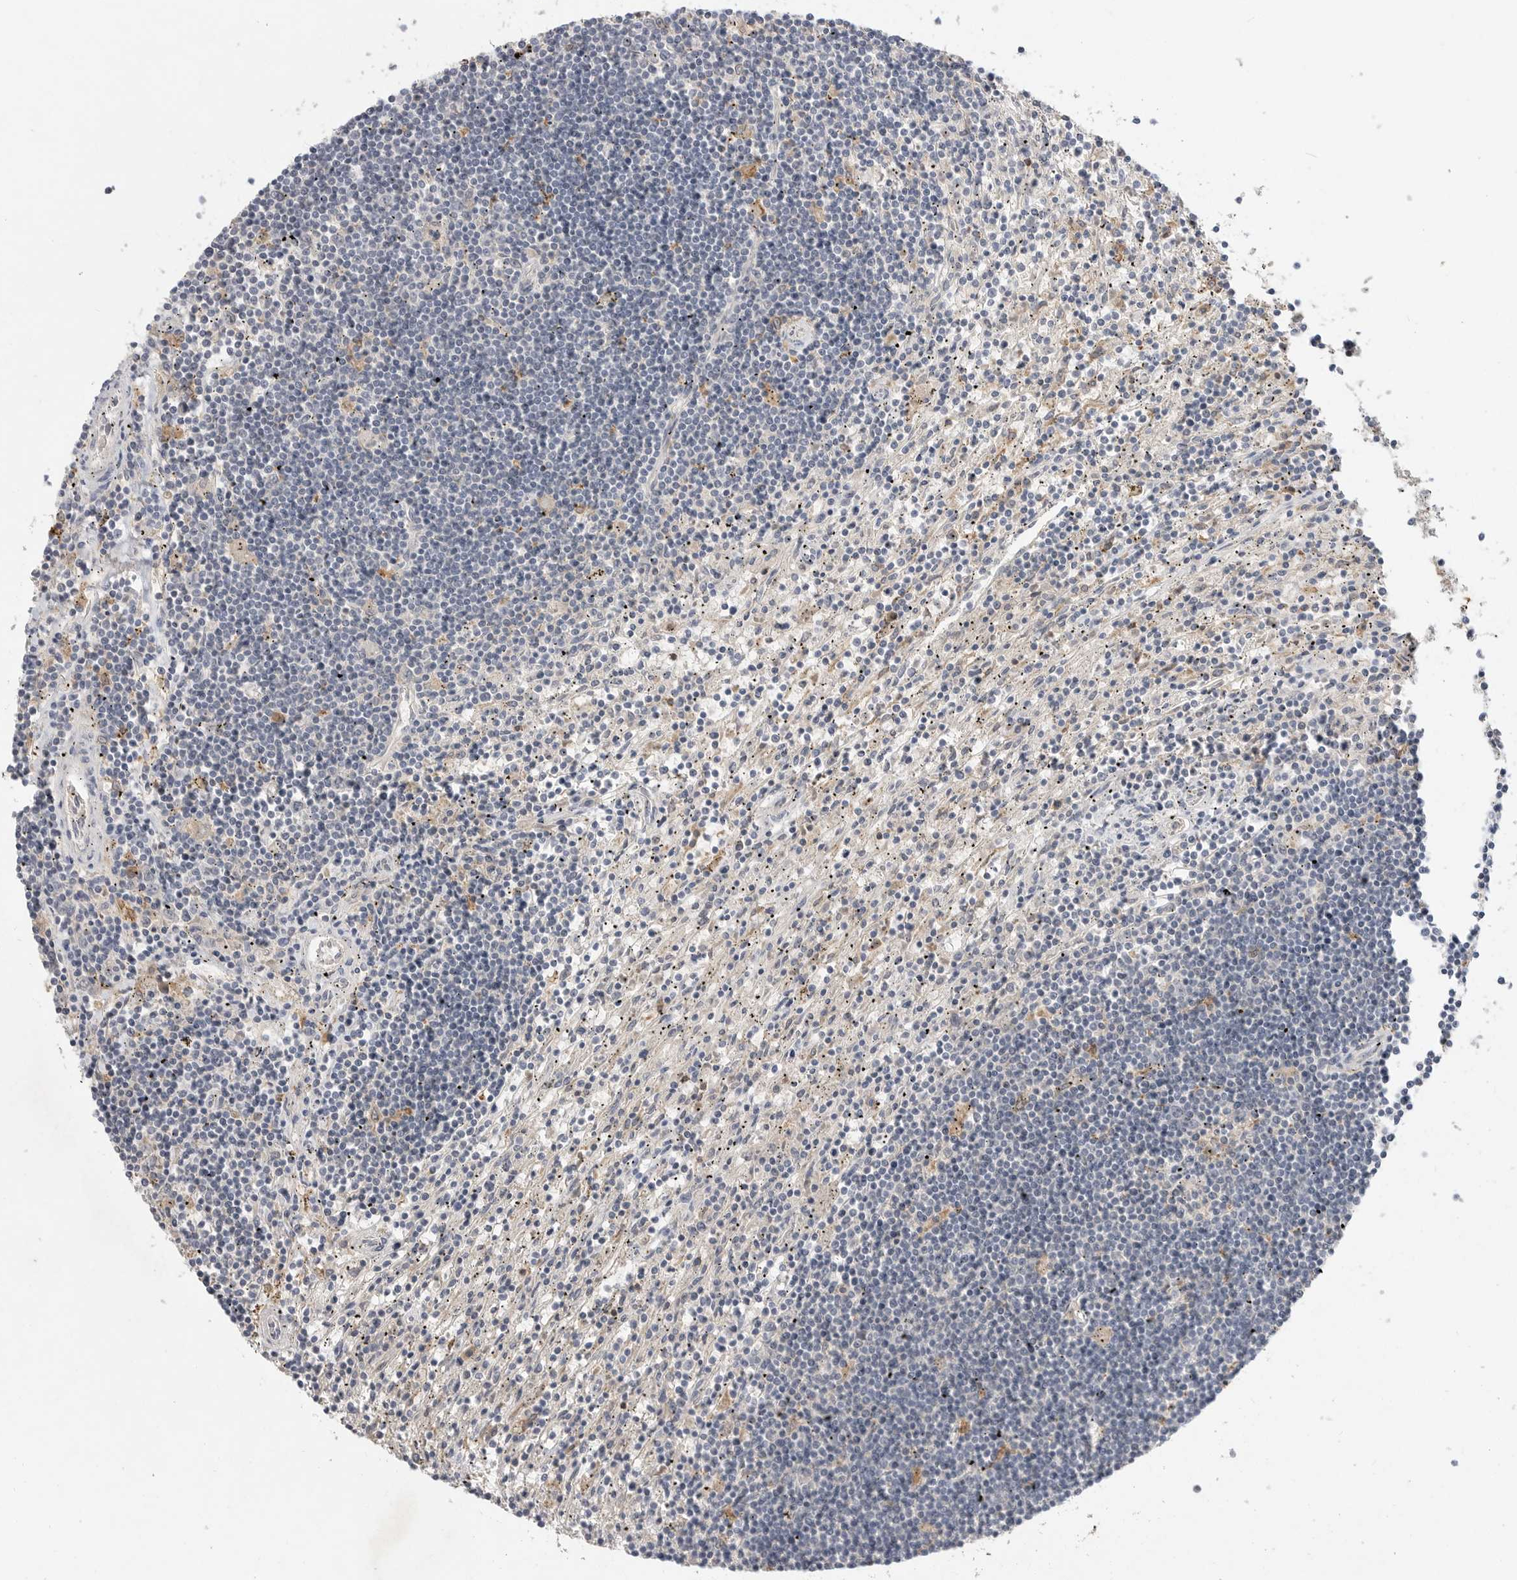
{"staining": {"intensity": "negative", "quantity": "none", "location": "none"}, "tissue": "lymphoma", "cell_type": "Tumor cells", "image_type": "cancer", "snomed": [{"axis": "morphology", "description": "Malignant lymphoma, non-Hodgkin's type, Low grade"}, {"axis": "topography", "description": "Spleen"}], "caption": "This is a histopathology image of IHC staining of lymphoma, which shows no positivity in tumor cells.", "gene": "ITGAD", "patient": {"sex": "male", "age": 76}}